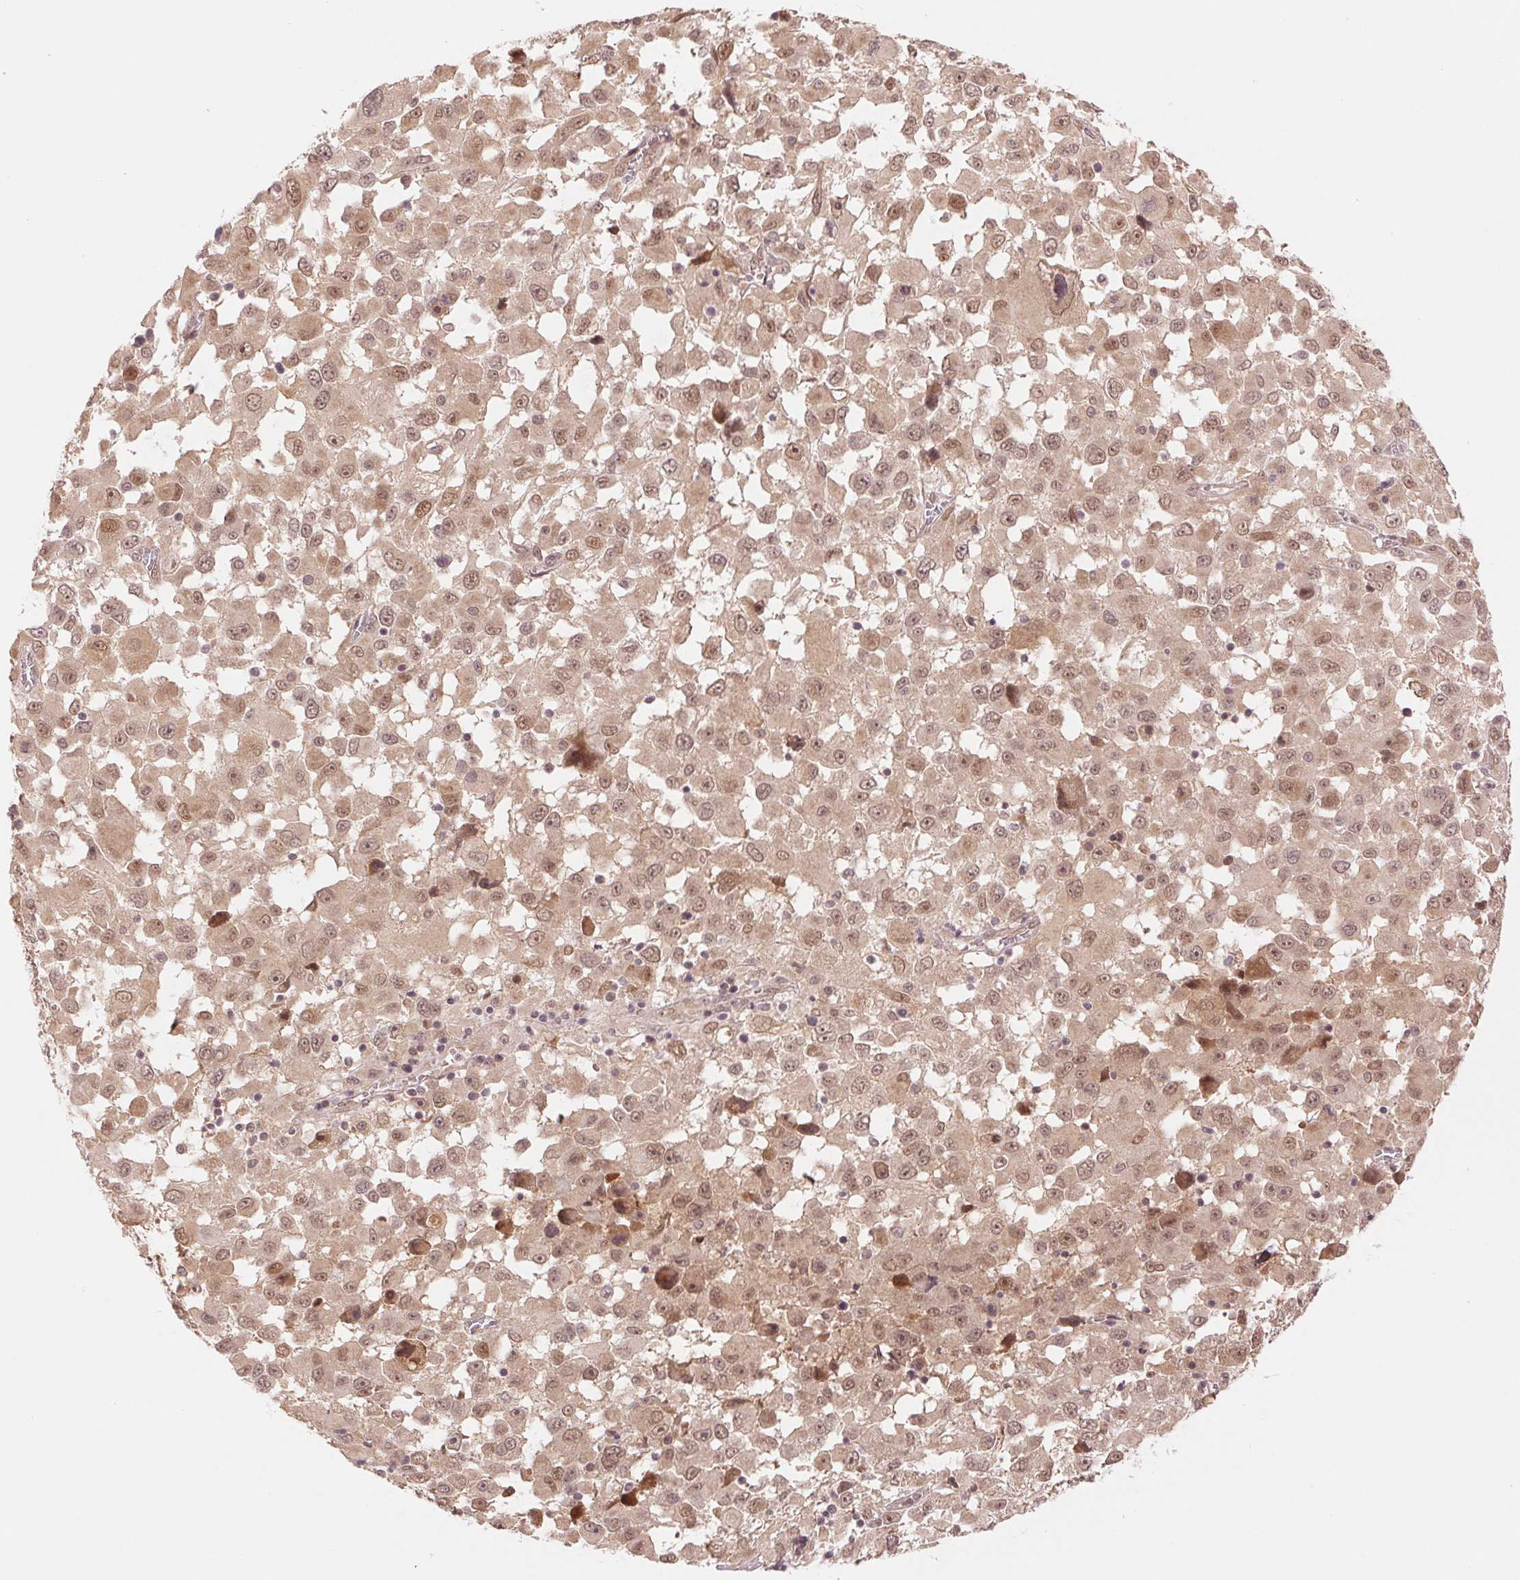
{"staining": {"intensity": "moderate", "quantity": ">75%", "location": "cytoplasmic/membranous,nuclear"}, "tissue": "melanoma", "cell_type": "Tumor cells", "image_type": "cancer", "snomed": [{"axis": "morphology", "description": "Malignant melanoma, Metastatic site"}, {"axis": "topography", "description": "Soft tissue"}], "caption": "Tumor cells exhibit medium levels of moderate cytoplasmic/membranous and nuclear positivity in about >75% of cells in human malignant melanoma (metastatic site). (Brightfield microscopy of DAB IHC at high magnification).", "gene": "ERI3", "patient": {"sex": "male", "age": 50}}